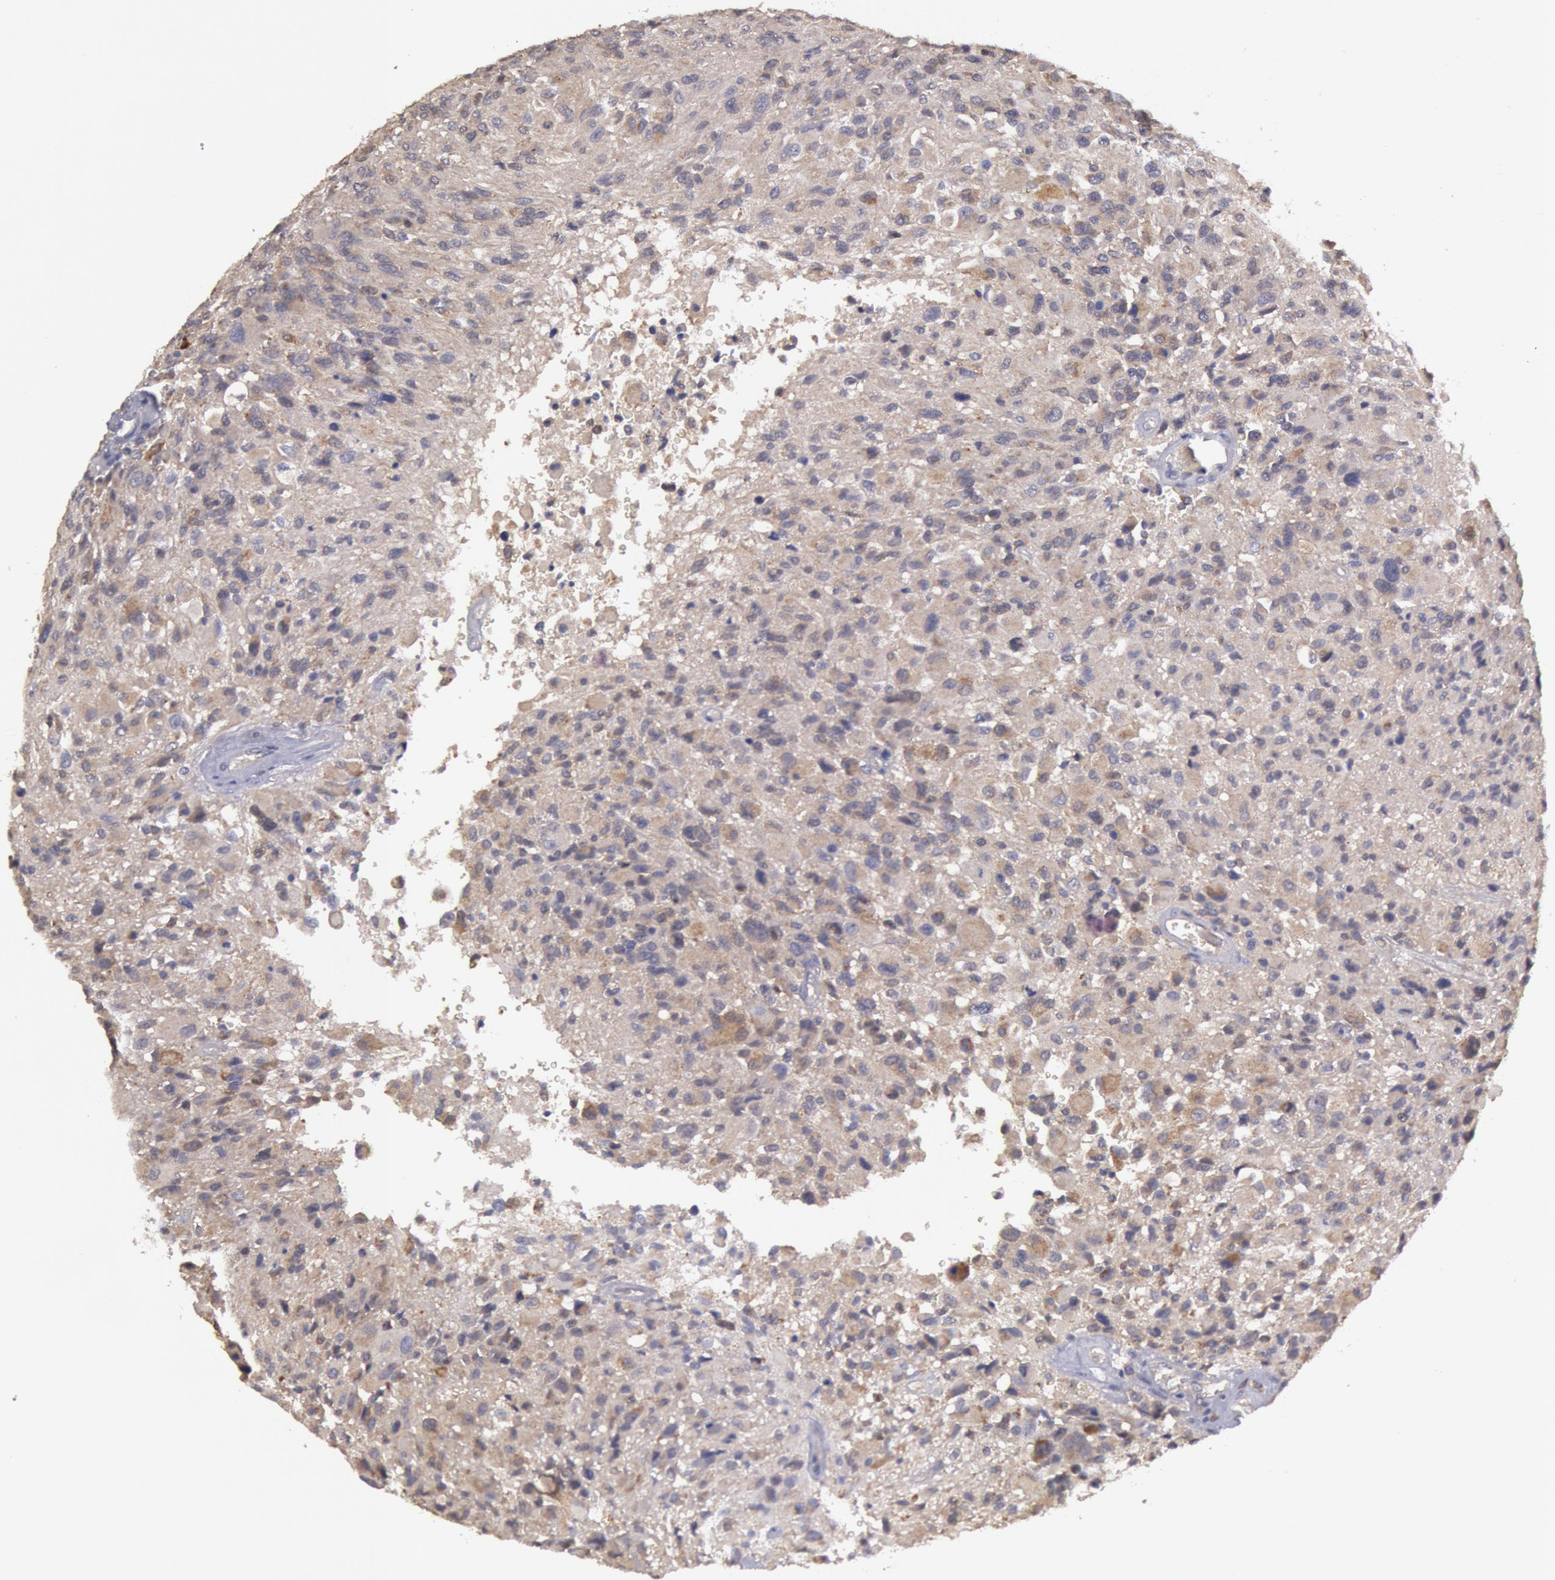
{"staining": {"intensity": "weak", "quantity": ">75%", "location": "cytoplasmic/membranous"}, "tissue": "glioma", "cell_type": "Tumor cells", "image_type": "cancer", "snomed": [{"axis": "morphology", "description": "Glioma, malignant, High grade"}, {"axis": "topography", "description": "Brain"}], "caption": "A brown stain shows weak cytoplasmic/membranous staining of a protein in human malignant glioma (high-grade) tumor cells.", "gene": "MPST", "patient": {"sex": "male", "age": 69}}